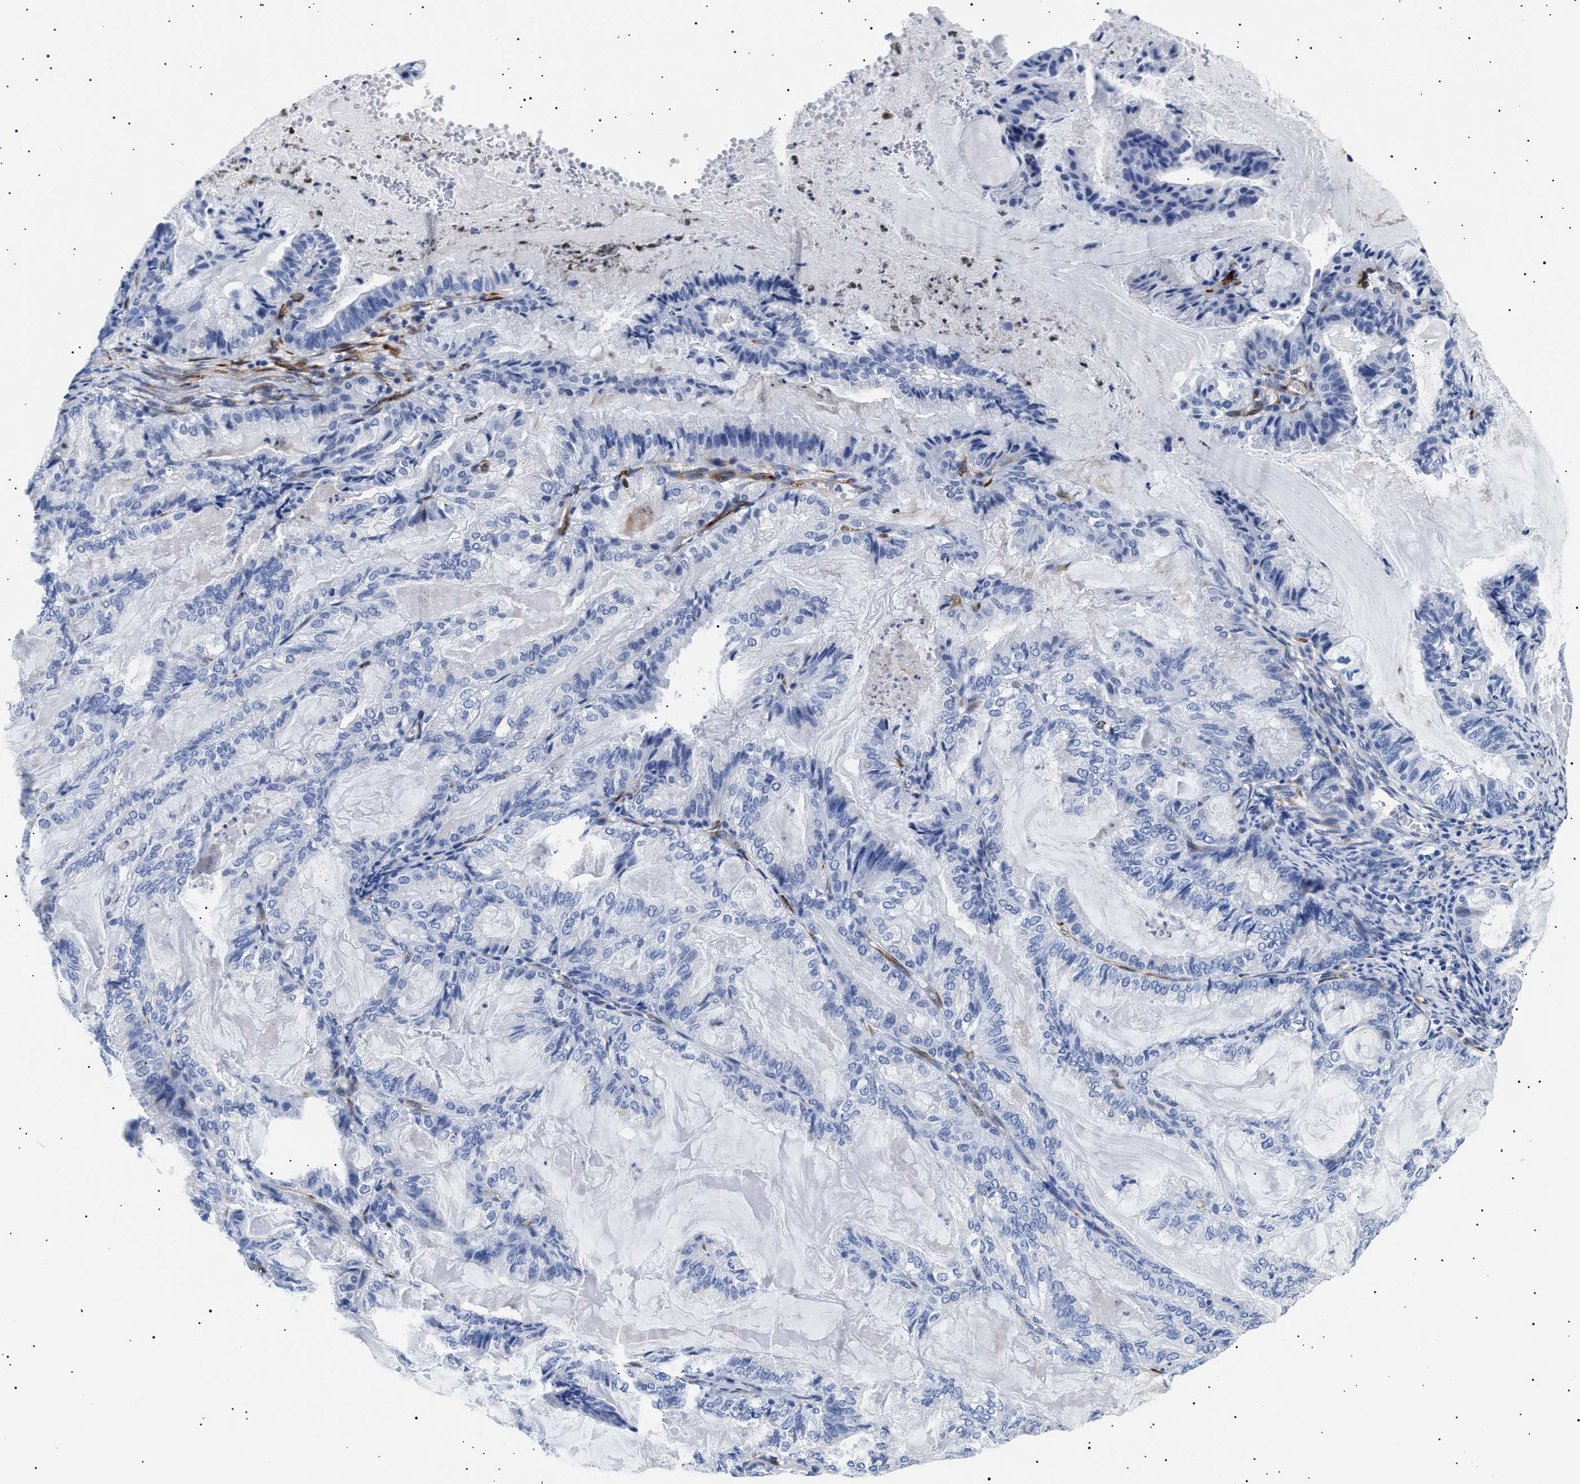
{"staining": {"intensity": "negative", "quantity": "none", "location": "none"}, "tissue": "endometrial cancer", "cell_type": "Tumor cells", "image_type": "cancer", "snomed": [{"axis": "morphology", "description": "Adenocarcinoma, NOS"}, {"axis": "topography", "description": "Endometrium"}], "caption": "An image of human endometrial cancer is negative for staining in tumor cells.", "gene": "HEMGN", "patient": {"sex": "female", "age": 86}}